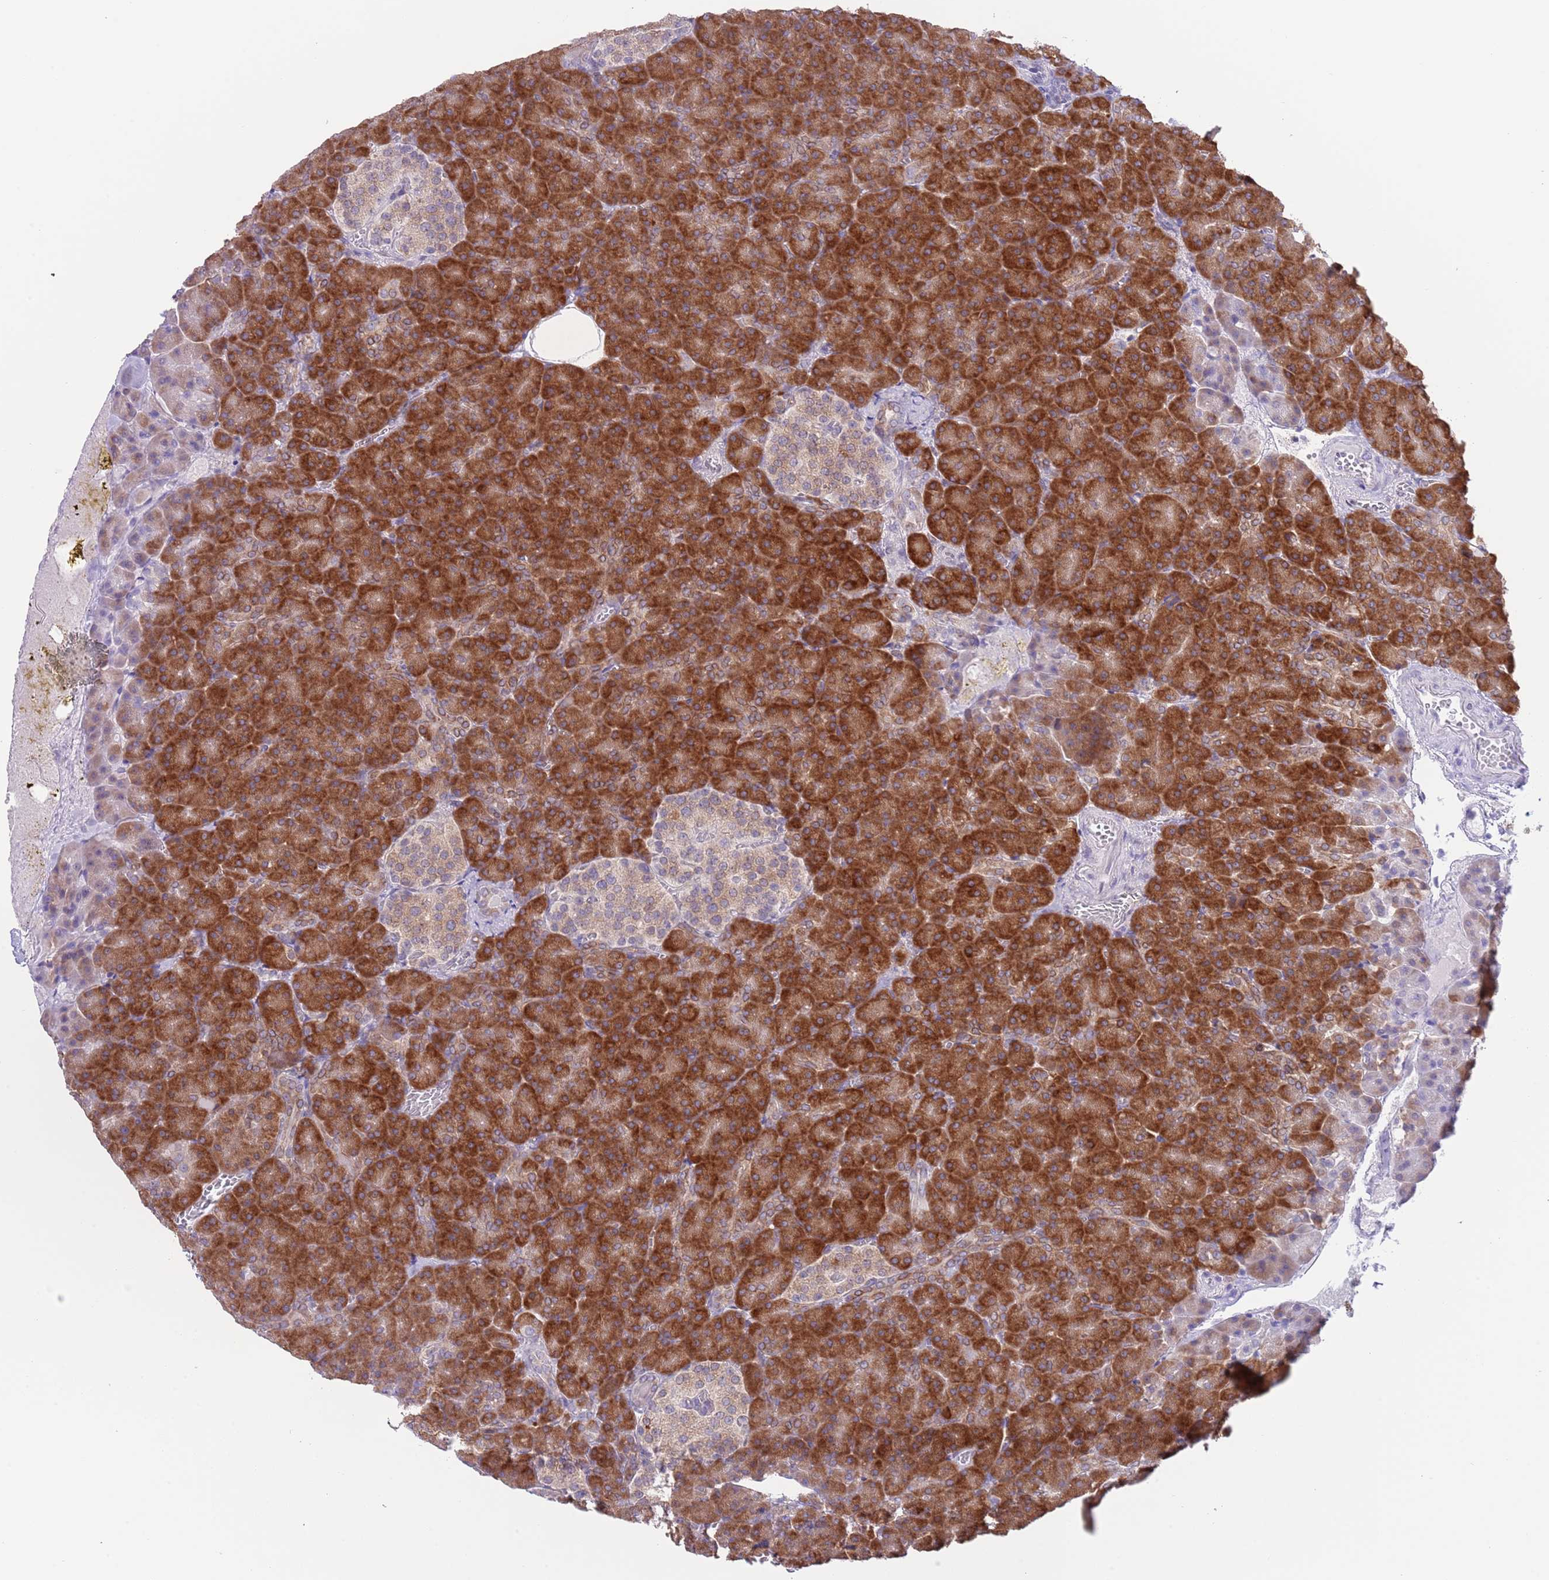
{"staining": {"intensity": "strong", "quantity": ">75%", "location": "cytoplasmic/membranous"}, "tissue": "pancreas", "cell_type": "Exocrine glandular cells", "image_type": "normal", "snomed": [{"axis": "morphology", "description": "Normal tissue, NOS"}, {"axis": "topography", "description": "Pancreas"}], "caption": "This is a photomicrograph of immunohistochemistry (IHC) staining of normal pancreas, which shows strong staining in the cytoplasmic/membranous of exocrine glandular cells.", "gene": "EBPL", "patient": {"sex": "female", "age": 74}}